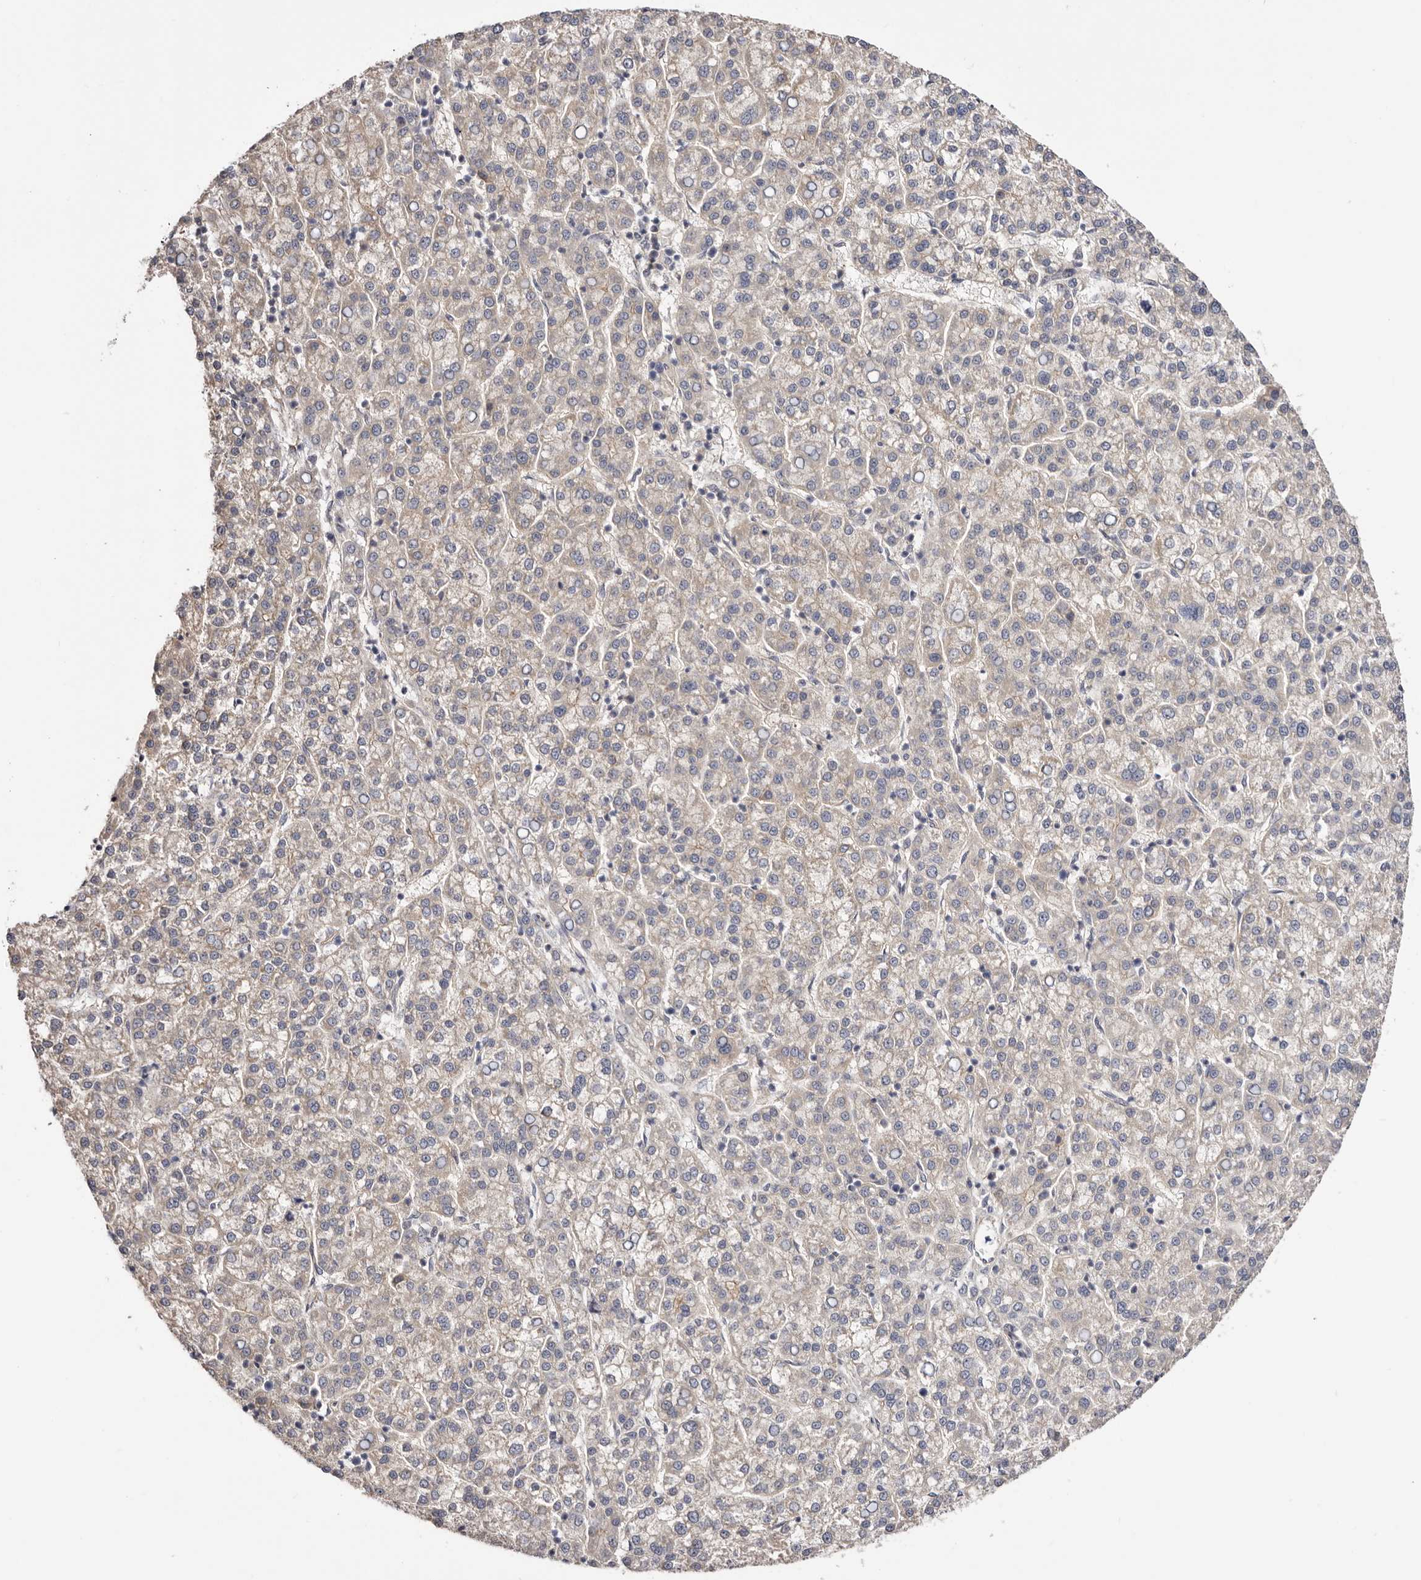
{"staining": {"intensity": "negative", "quantity": "none", "location": "none"}, "tissue": "liver cancer", "cell_type": "Tumor cells", "image_type": "cancer", "snomed": [{"axis": "morphology", "description": "Carcinoma, Hepatocellular, NOS"}, {"axis": "topography", "description": "Liver"}], "caption": "Immunohistochemistry micrograph of neoplastic tissue: liver hepatocellular carcinoma stained with DAB (3,3'-diaminobenzidine) reveals no significant protein positivity in tumor cells.", "gene": "PANK4", "patient": {"sex": "female", "age": 58}}